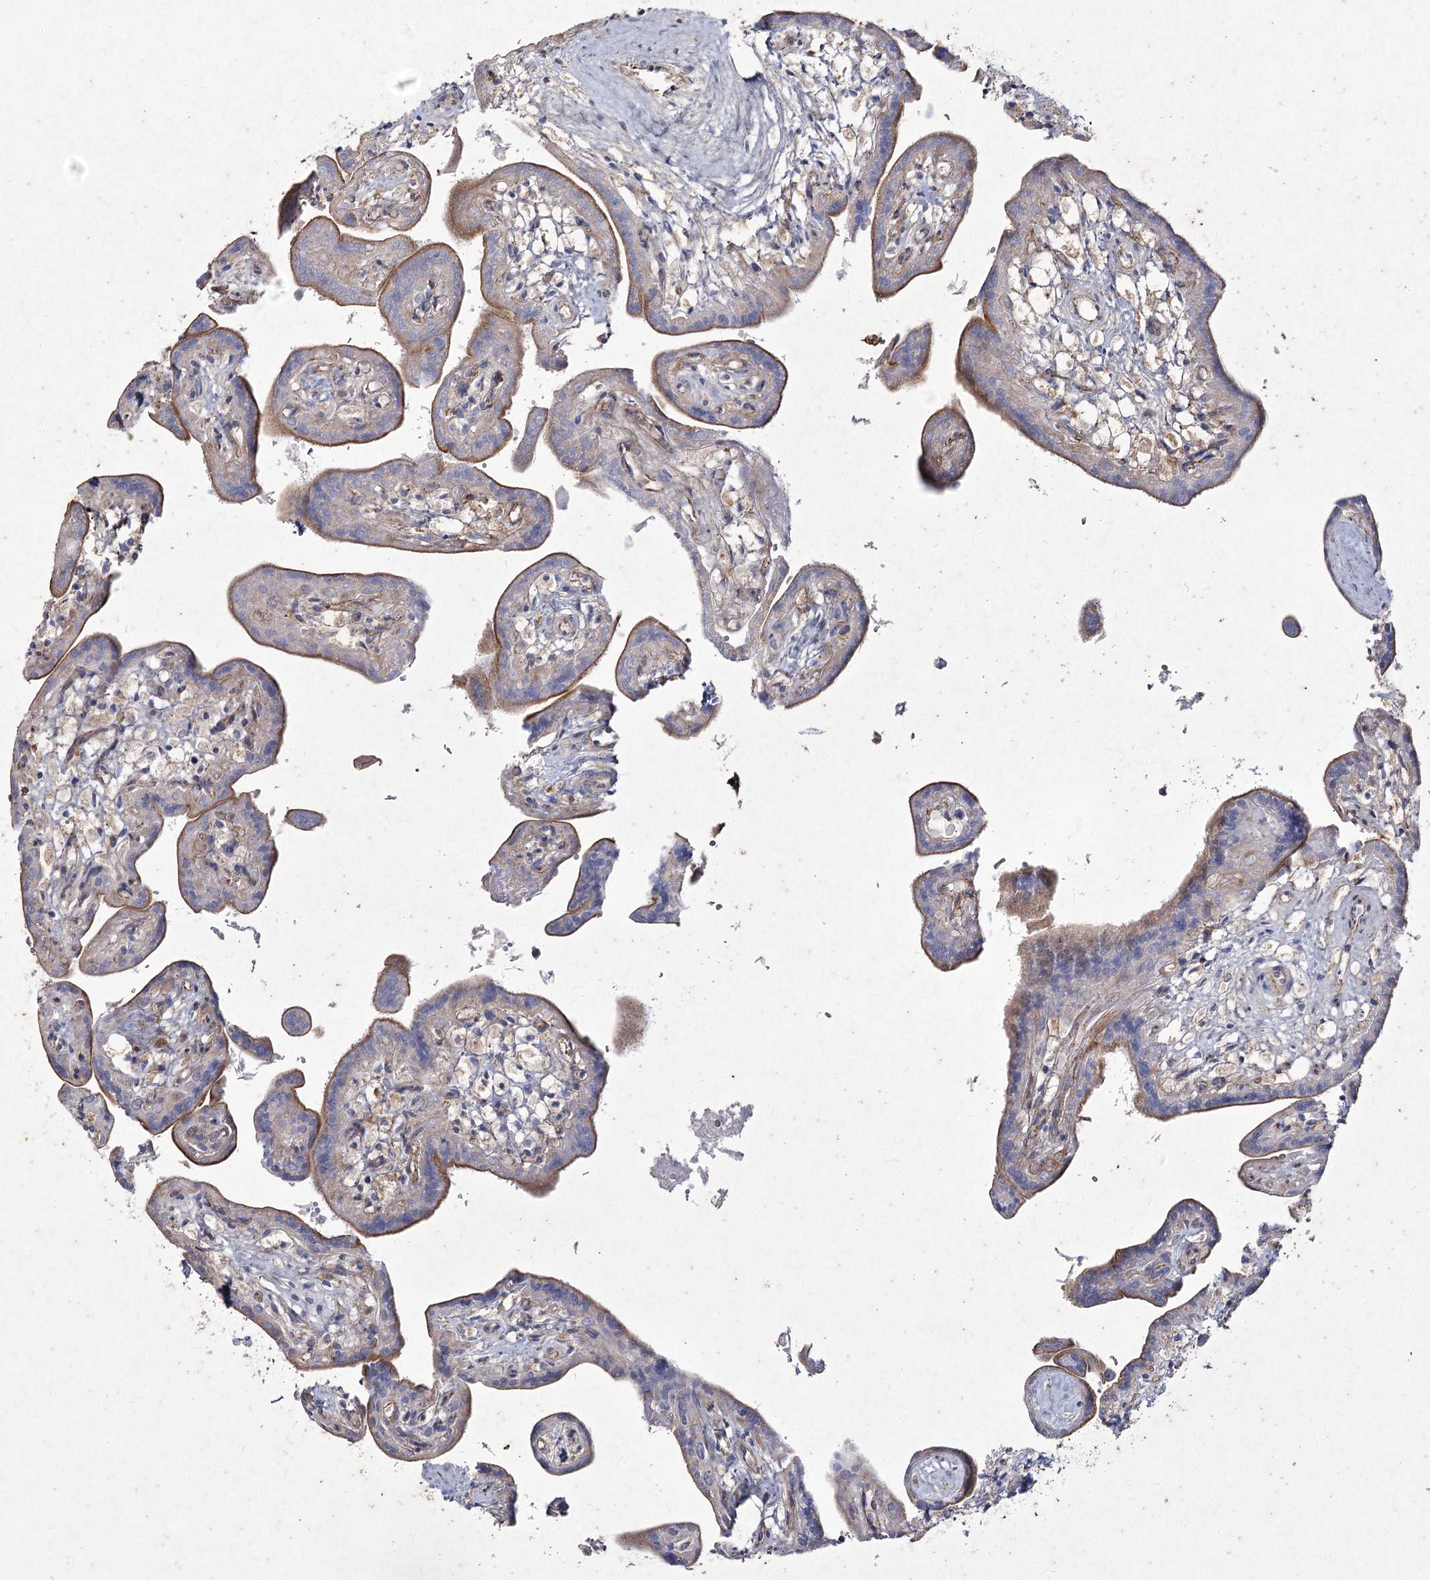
{"staining": {"intensity": "moderate", "quantity": "<25%", "location": "cytoplasmic/membranous"}, "tissue": "placenta", "cell_type": "Trophoblastic cells", "image_type": "normal", "snomed": [{"axis": "morphology", "description": "Normal tissue, NOS"}, {"axis": "topography", "description": "Placenta"}], "caption": "IHC of benign placenta exhibits low levels of moderate cytoplasmic/membranous positivity in approximately <25% of trophoblastic cells.", "gene": "LDLRAD3", "patient": {"sex": "female", "age": 37}}